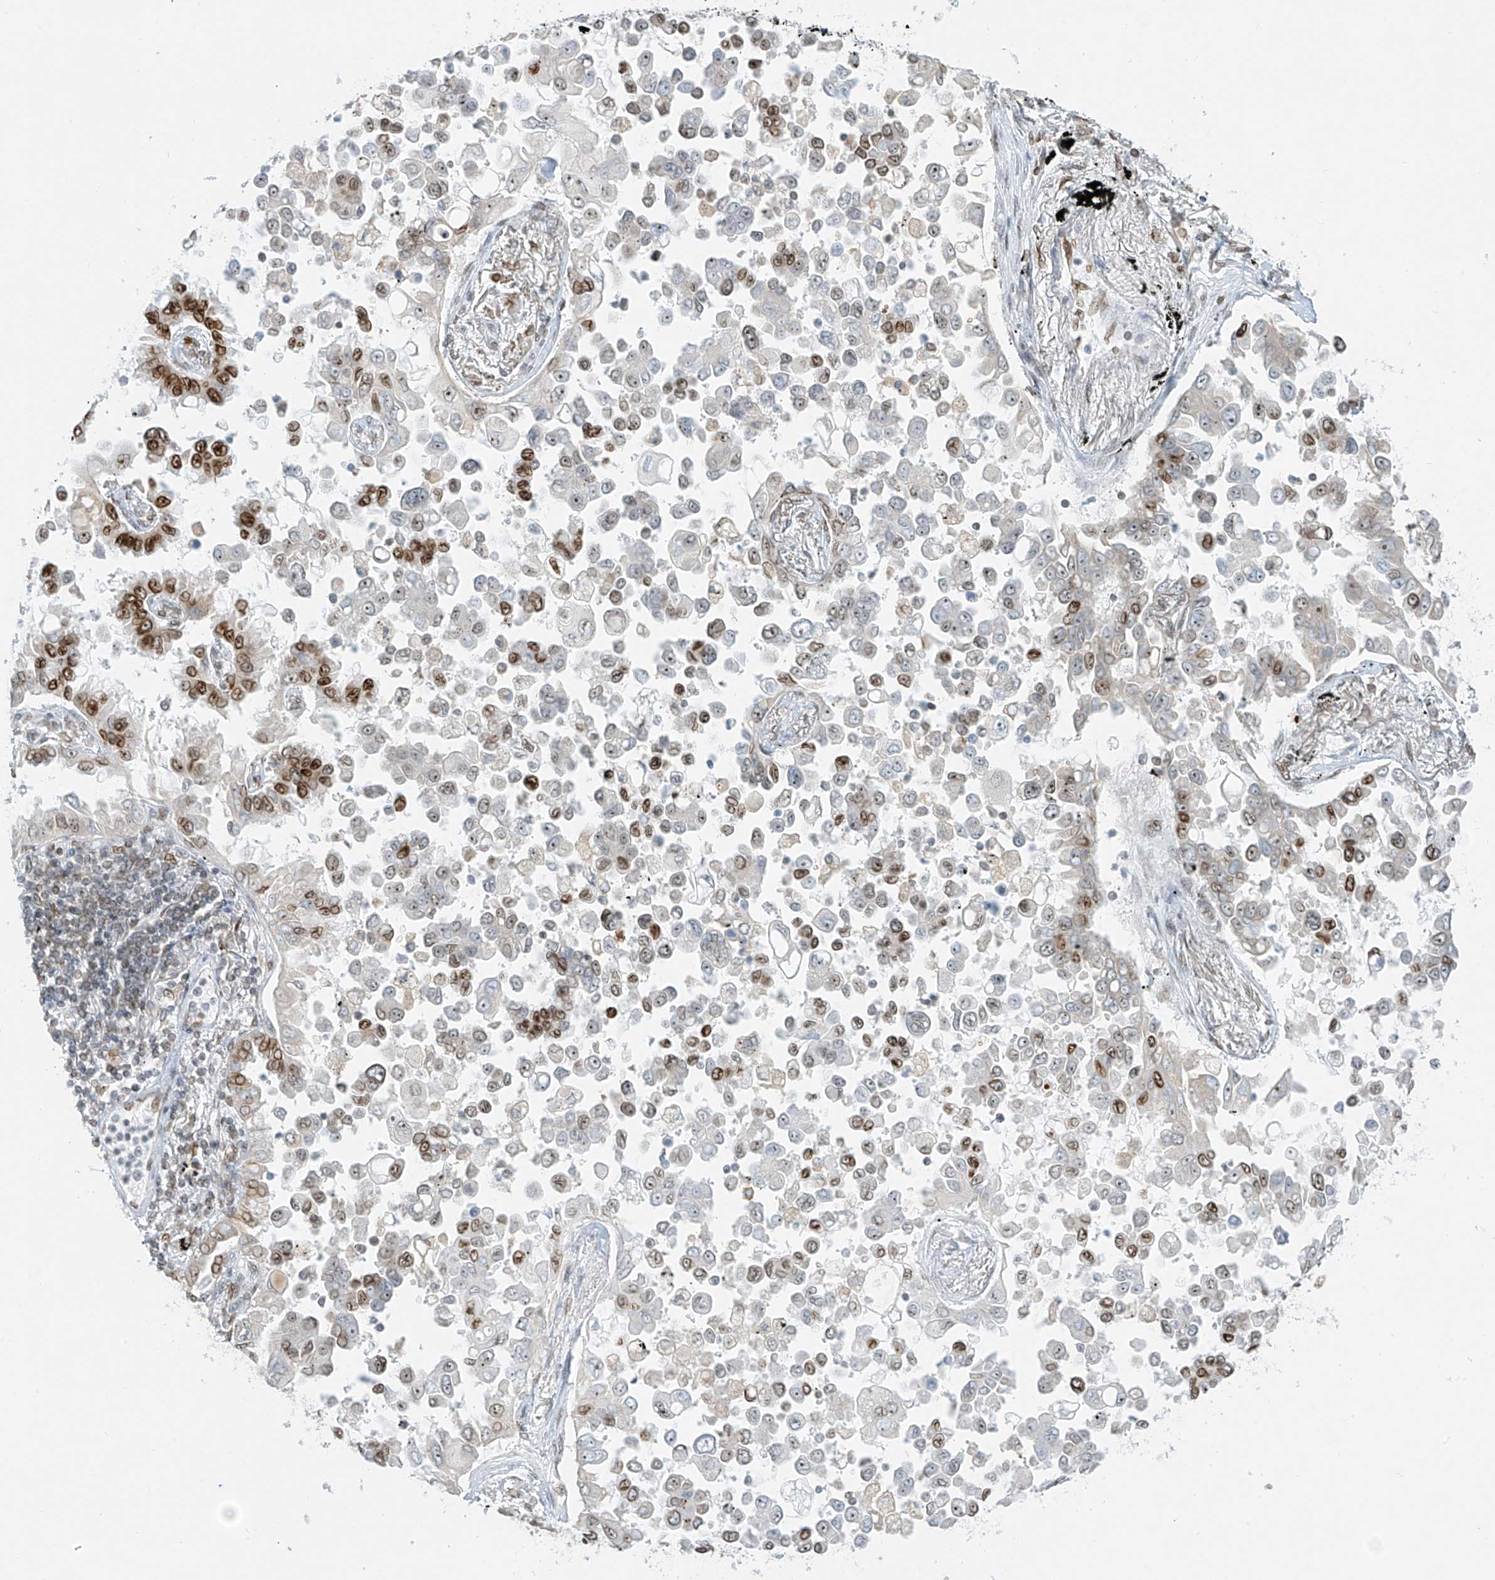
{"staining": {"intensity": "strong", "quantity": "<25%", "location": "cytoplasmic/membranous,nuclear"}, "tissue": "lung cancer", "cell_type": "Tumor cells", "image_type": "cancer", "snomed": [{"axis": "morphology", "description": "Adenocarcinoma, NOS"}, {"axis": "topography", "description": "Lung"}], "caption": "A micrograph showing strong cytoplasmic/membranous and nuclear staining in about <25% of tumor cells in lung adenocarcinoma, as visualized by brown immunohistochemical staining.", "gene": "SAMD15", "patient": {"sex": "female", "age": 67}}